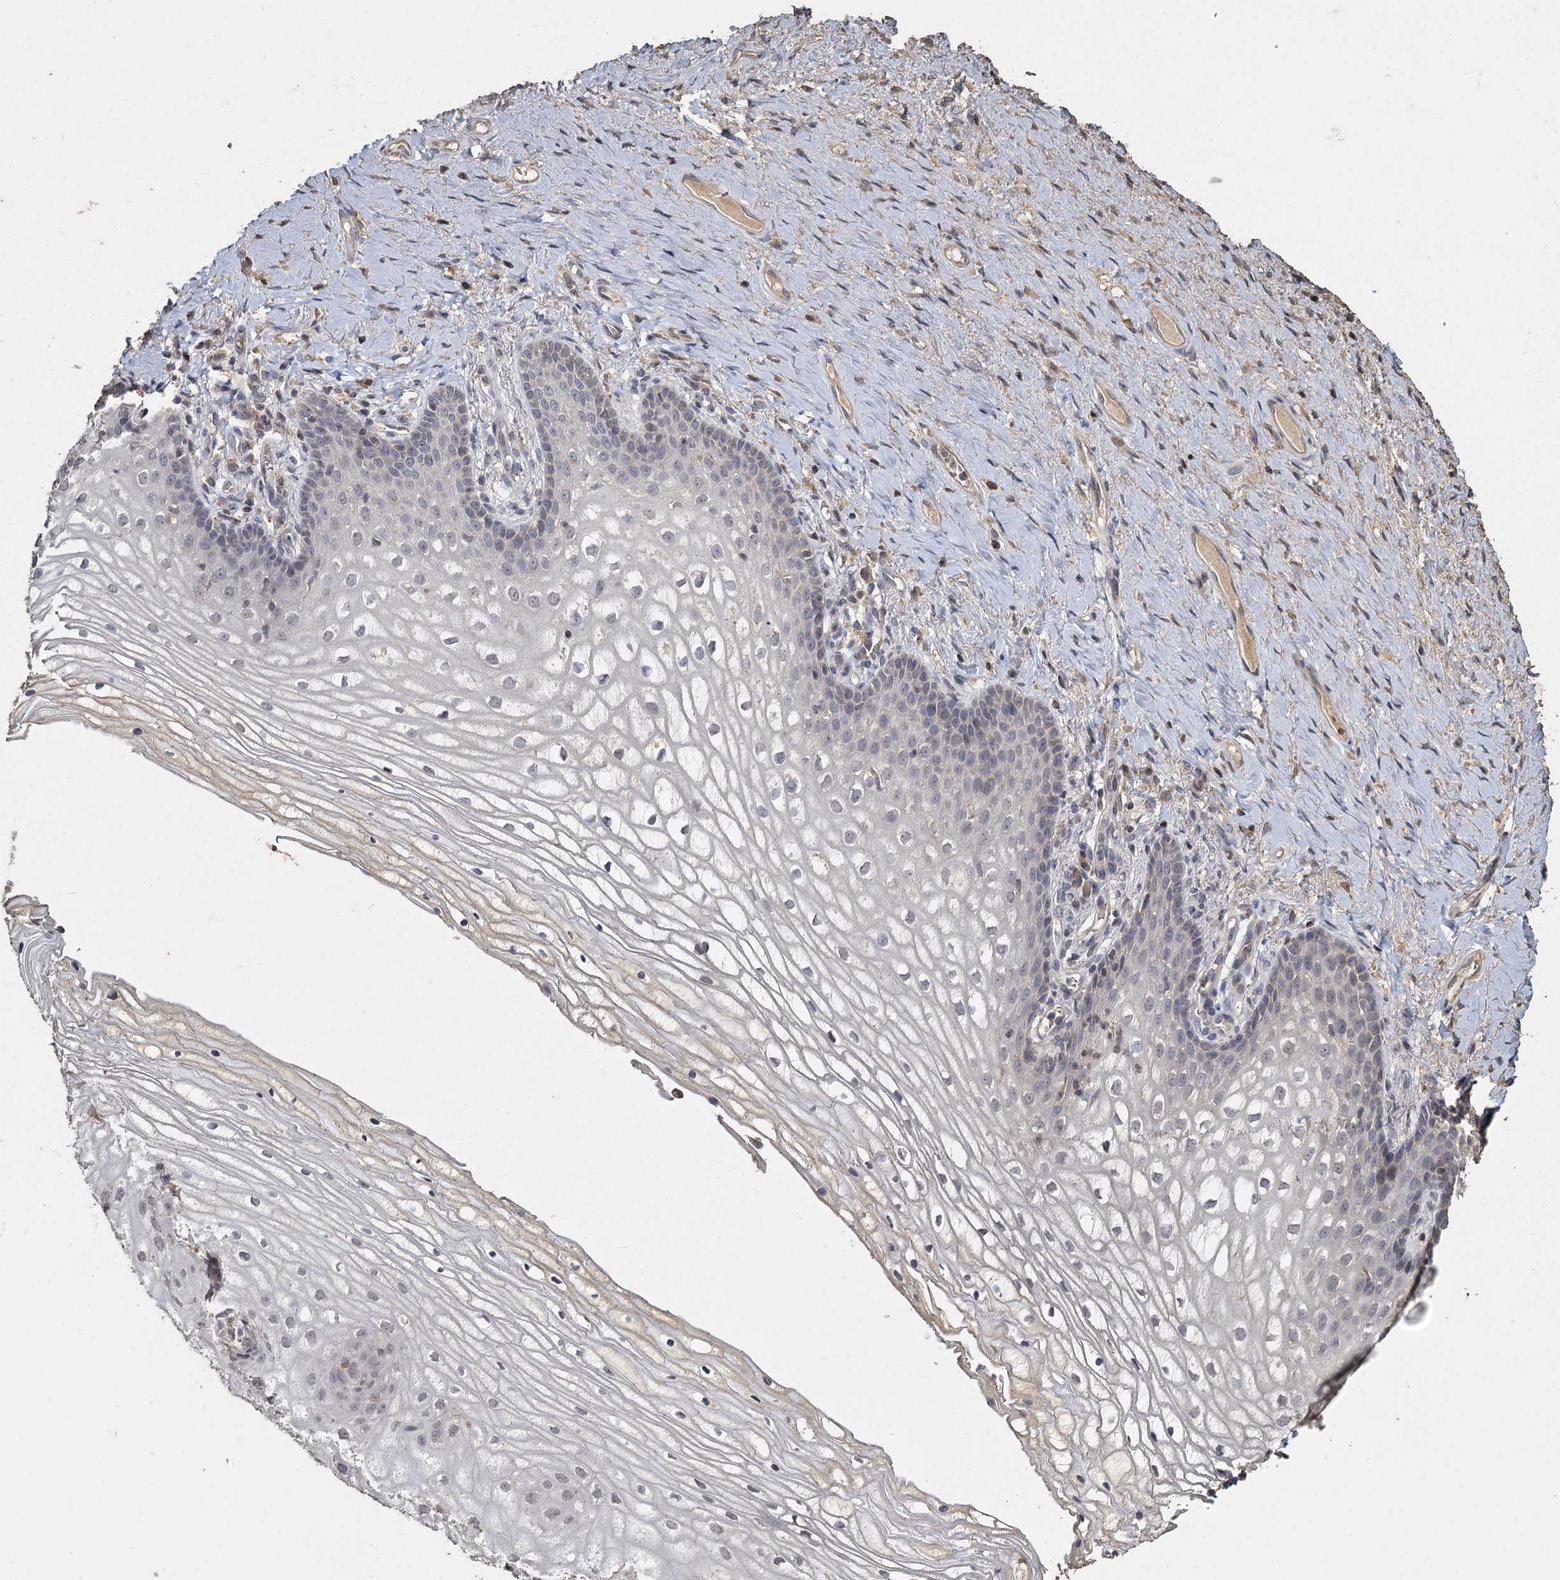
{"staining": {"intensity": "negative", "quantity": "none", "location": "none"}, "tissue": "vagina", "cell_type": "Squamous epithelial cells", "image_type": "normal", "snomed": [{"axis": "morphology", "description": "Normal tissue, NOS"}, {"axis": "topography", "description": "Vagina"}], "caption": "The histopathology image reveals no significant staining in squamous epithelial cells of vagina. The staining is performed using DAB brown chromogen with nuclei counter-stained in using hematoxylin.", "gene": "CCDC61", "patient": {"sex": "female", "age": 60}}